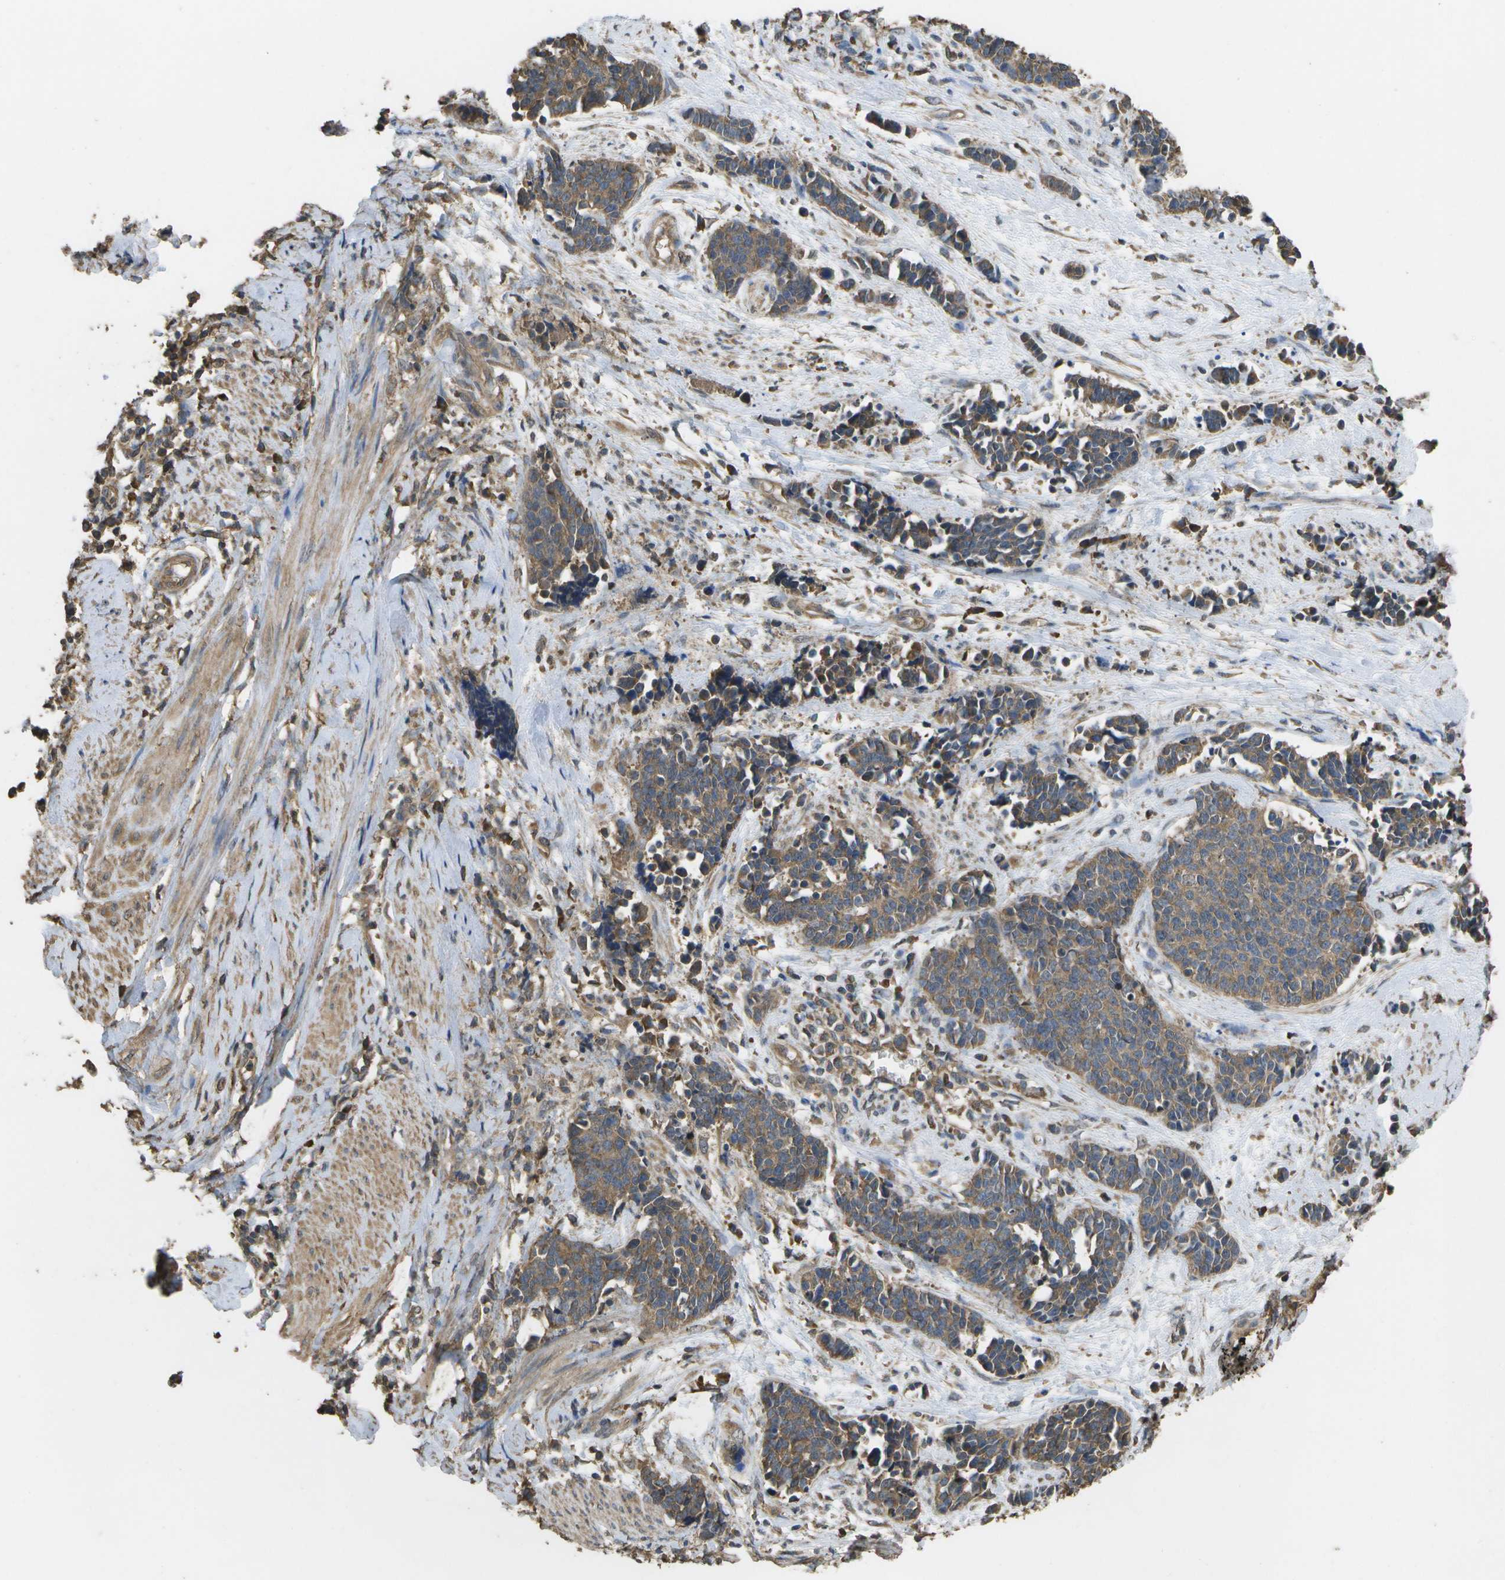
{"staining": {"intensity": "moderate", "quantity": ">75%", "location": "cytoplasmic/membranous"}, "tissue": "cervical cancer", "cell_type": "Tumor cells", "image_type": "cancer", "snomed": [{"axis": "morphology", "description": "Squamous cell carcinoma, NOS"}, {"axis": "topography", "description": "Cervix"}], "caption": "Brown immunohistochemical staining in human squamous cell carcinoma (cervical) reveals moderate cytoplasmic/membranous staining in approximately >75% of tumor cells.", "gene": "SACS", "patient": {"sex": "female", "age": 35}}